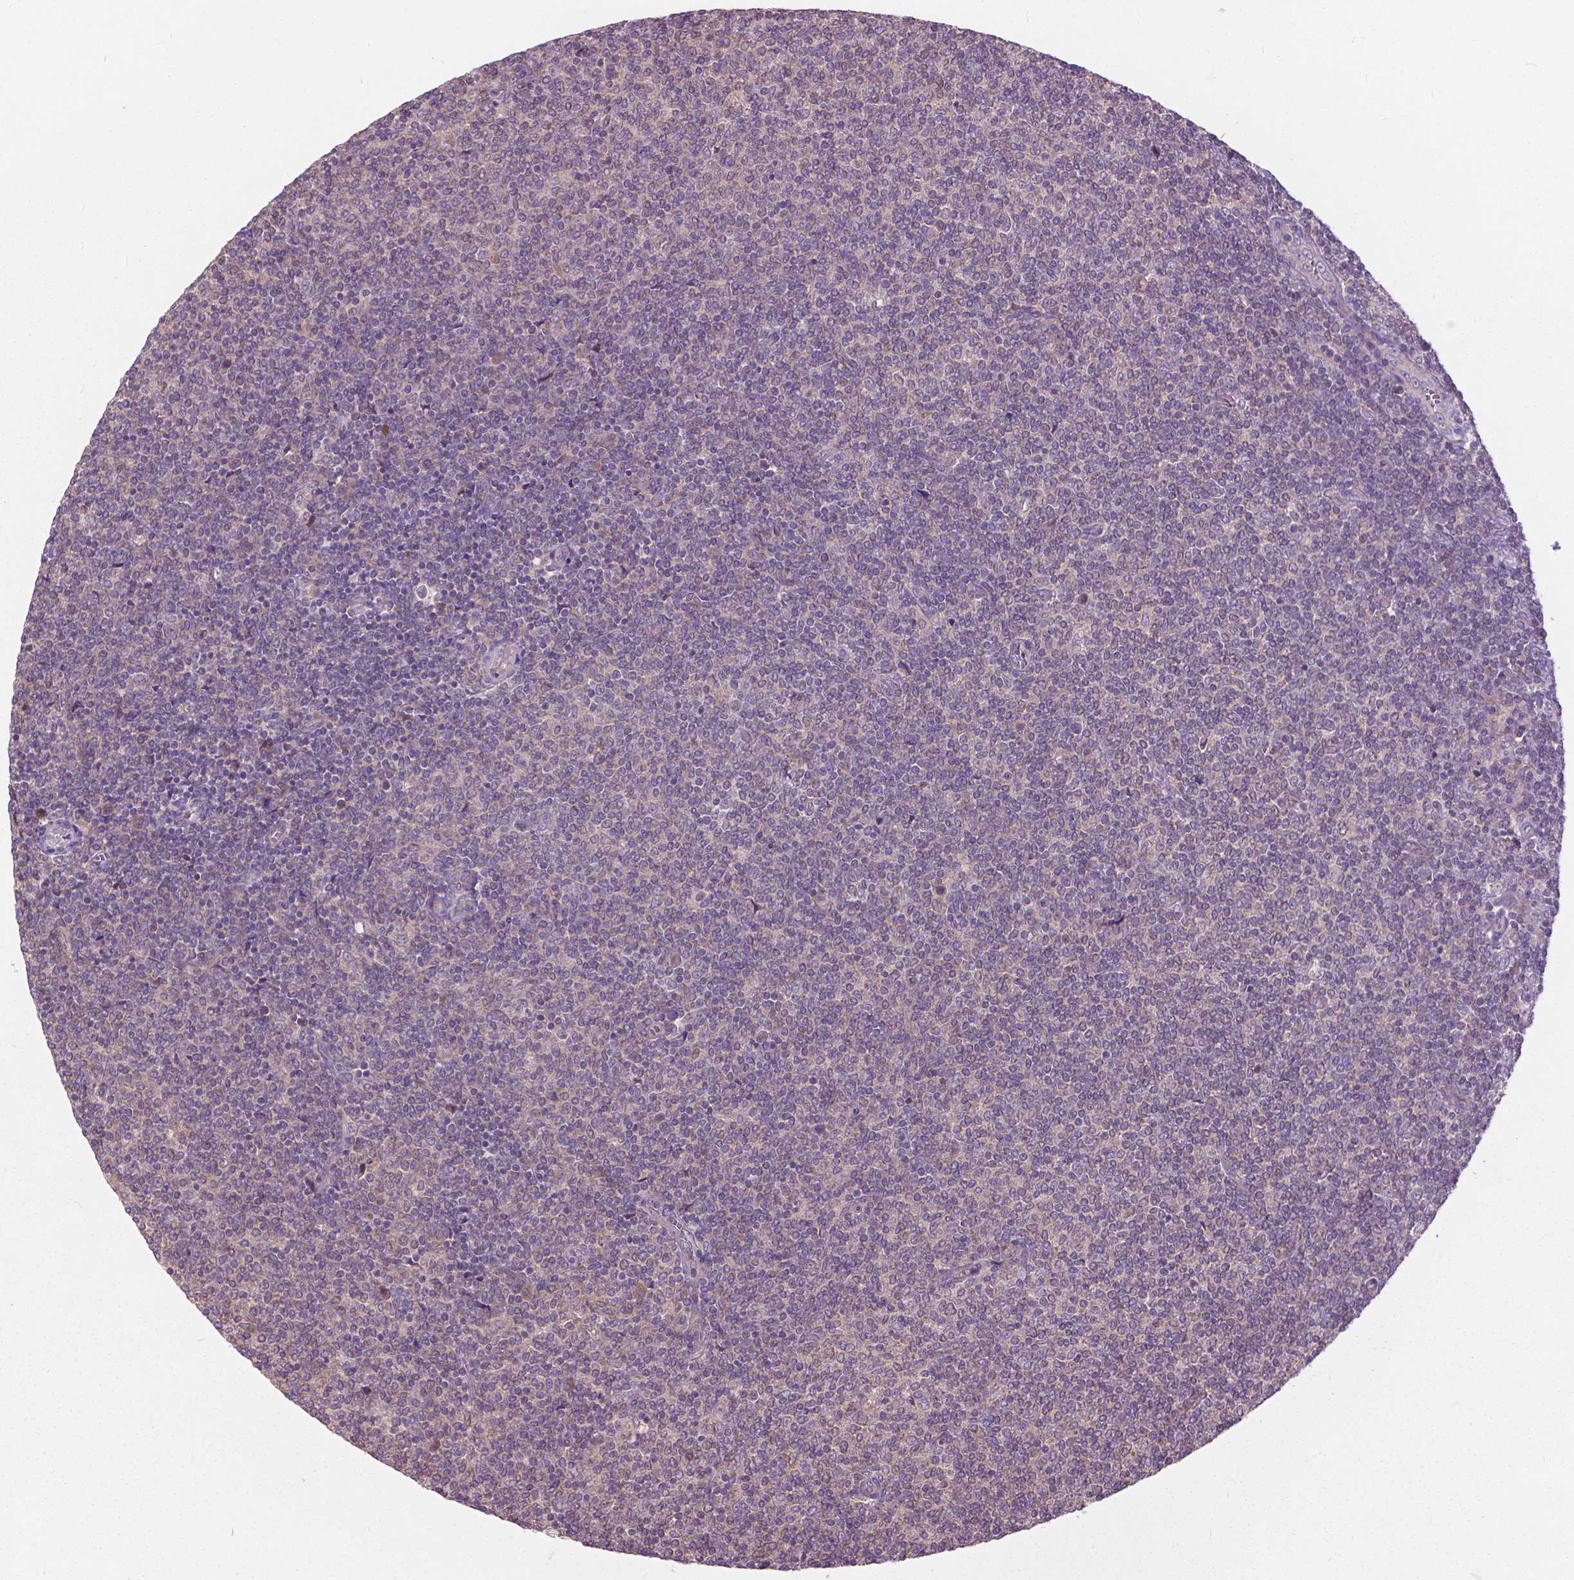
{"staining": {"intensity": "negative", "quantity": "none", "location": "none"}, "tissue": "lymphoma", "cell_type": "Tumor cells", "image_type": "cancer", "snomed": [{"axis": "morphology", "description": "Malignant lymphoma, non-Hodgkin's type, Low grade"}, {"axis": "topography", "description": "Lymph node"}], "caption": "Tumor cells are negative for protein expression in human malignant lymphoma, non-Hodgkin's type (low-grade). (Brightfield microscopy of DAB (3,3'-diaminobenzidine) IHC at high magnification).", "gene": "NUDT1", "patient": {"sex": "male", "age": 52}}